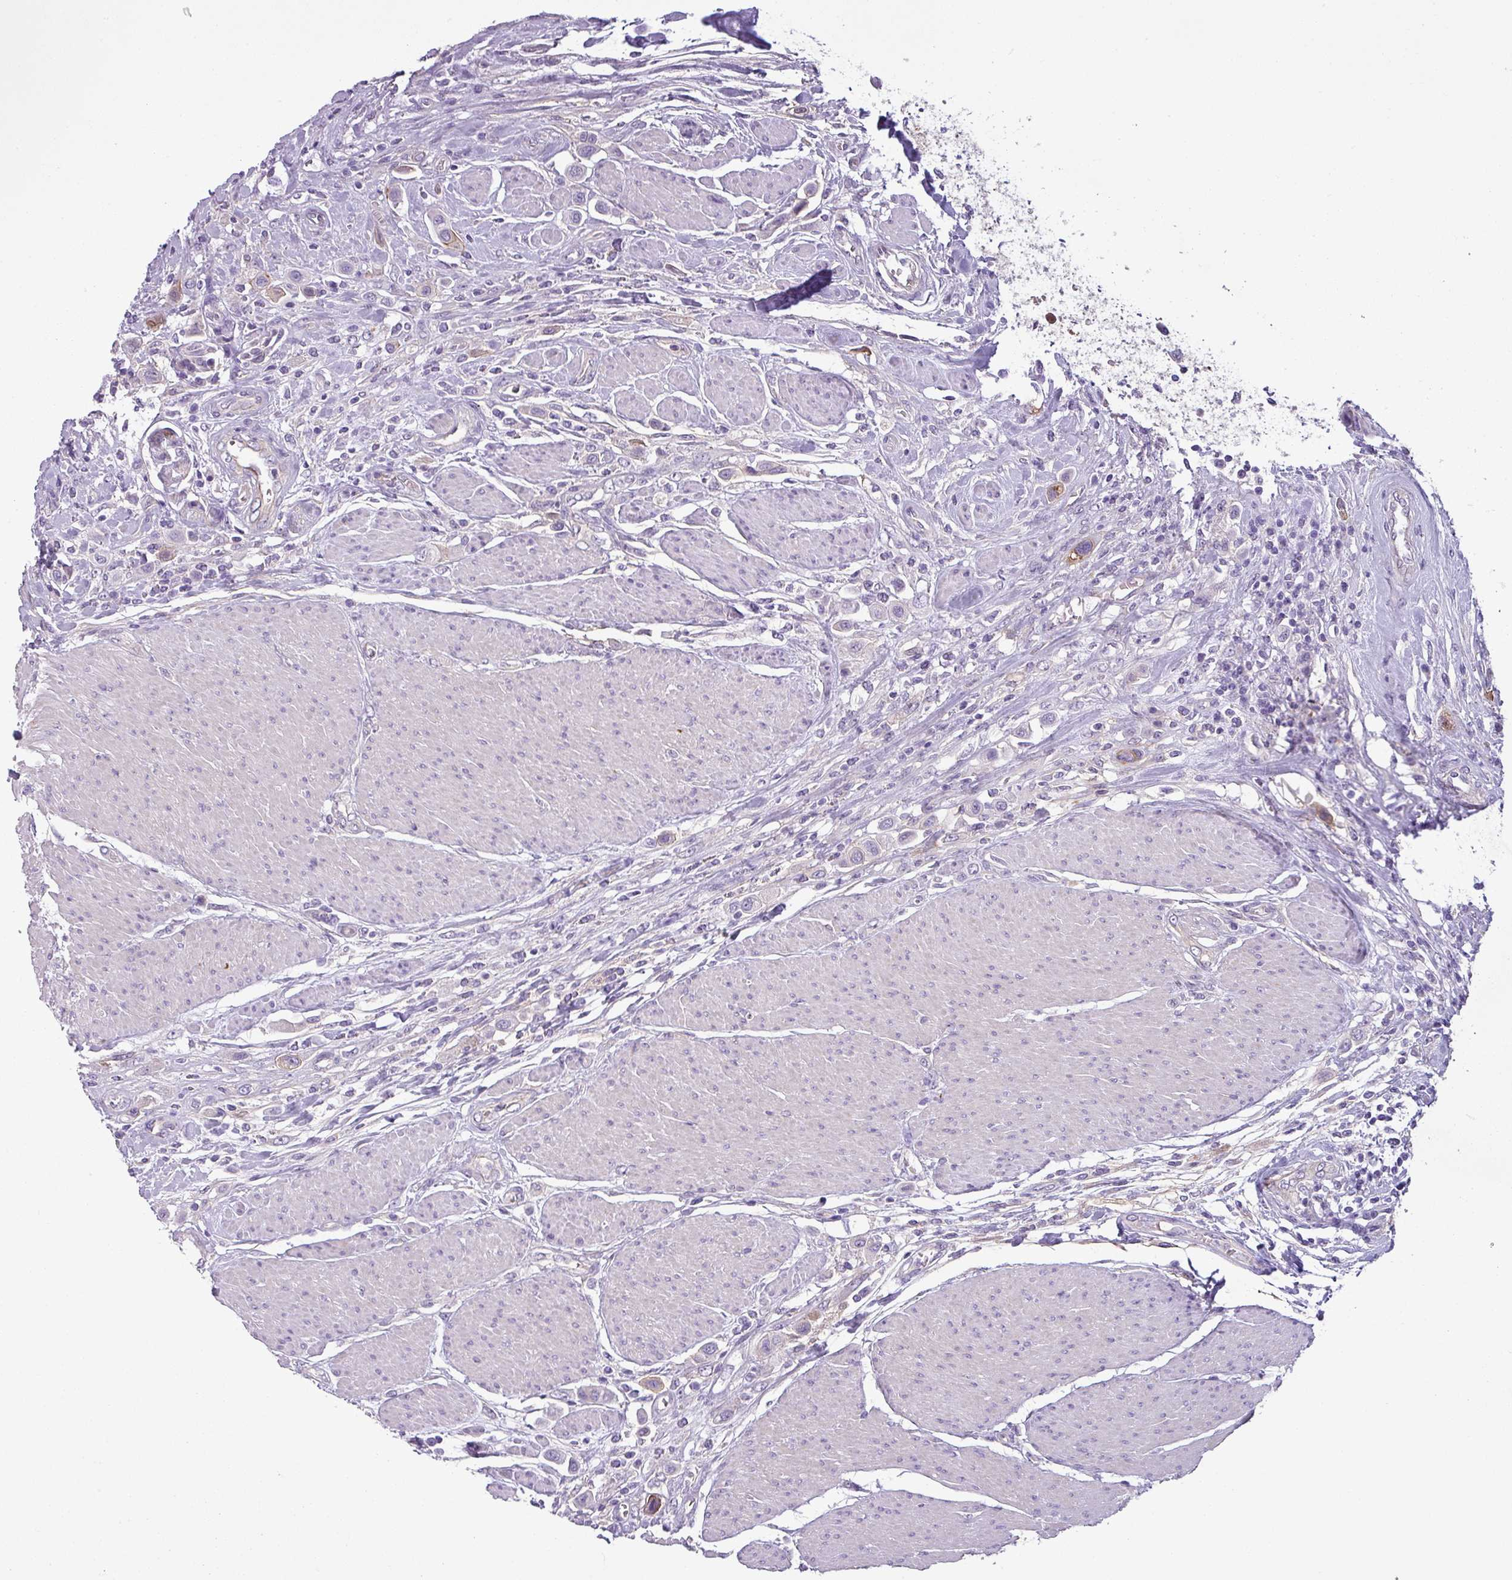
{"staining": {"intensity": "weak", "quantity": "<25%", "location": "cytoplasmic/membranous"}, "tissue": "urothelial cancer", "cell_type": "Tumor cells", "image_type": "cancer", "snomed": [{"axis": "morphology", "description": "Urothelial carcinoma, High grade"}, {"axis": "topography", "description": "Urinary bladder"}], "caption": "Tumor cells are negative for brown protein staining in urothelial cancer. (Brightfield microscopy of DAB immunohistochemistry (IHC) at high magnification).", "gene": "TMEM178B", "patient": {"sex": "male", "age": 50}}